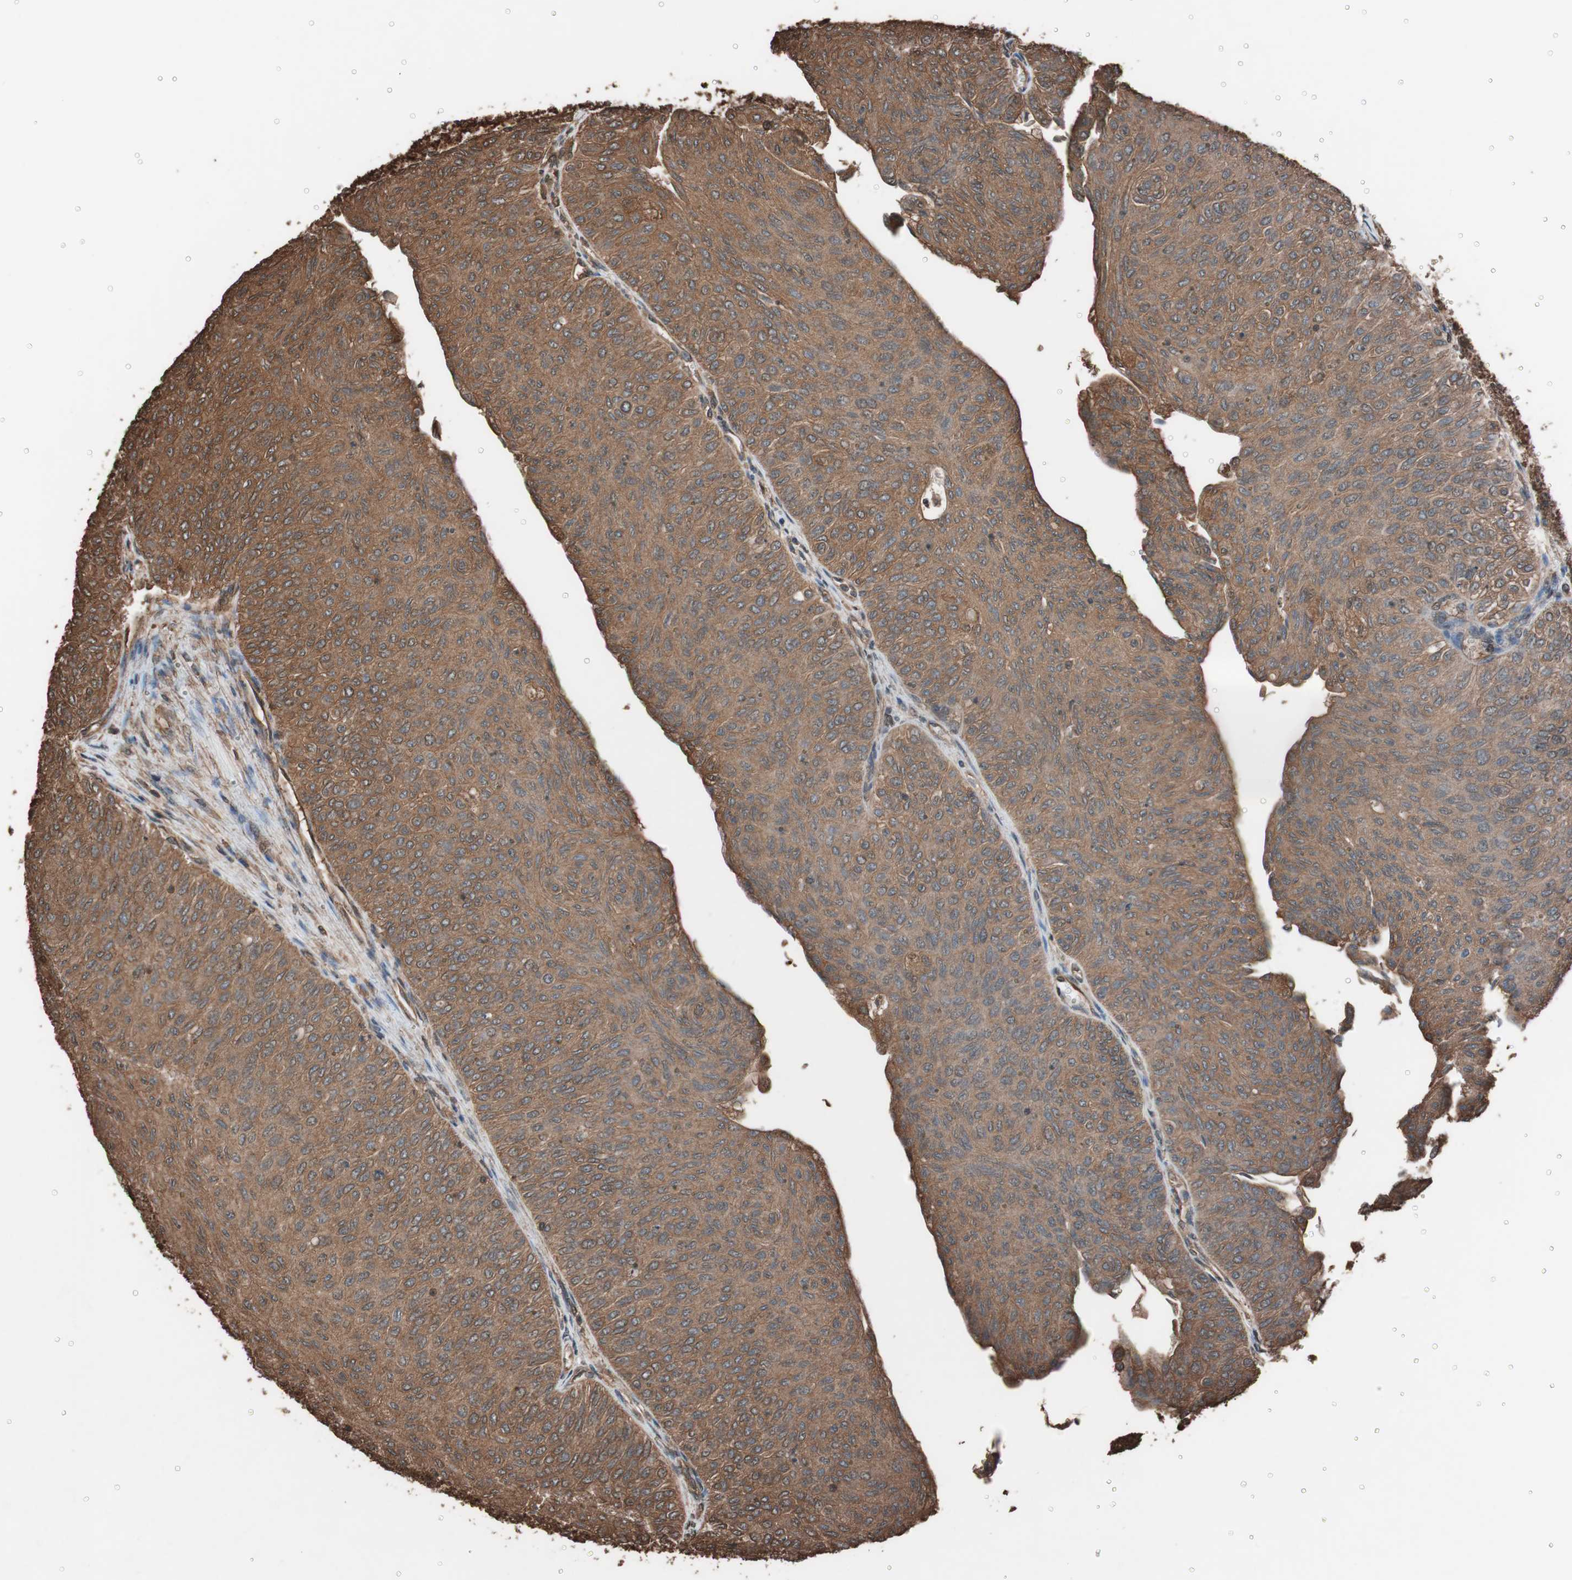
{"staining": {"intensity": "strong", "quantity": ">75%", "location": "cytoplasmic/membranous"}, "tissue": "urothelial cancer", "cell_type": "Tumor cells", "image_type": "cancer", "snomed": [{"axis": "morphology", "description": "Urothelial carcinoma, Low grade"}, {"axis": "topography", "description": "Urinary bladder"}], "caption": "Urothelial cancer was stained to show a protein in brown. There is high levels of strong cytoplasmic/membranous expression in approximately >75% of tumor cells. Nuclei are stained in blue.", "gene": "CALM2", "patient": {"sex": "male", "age": 78}}